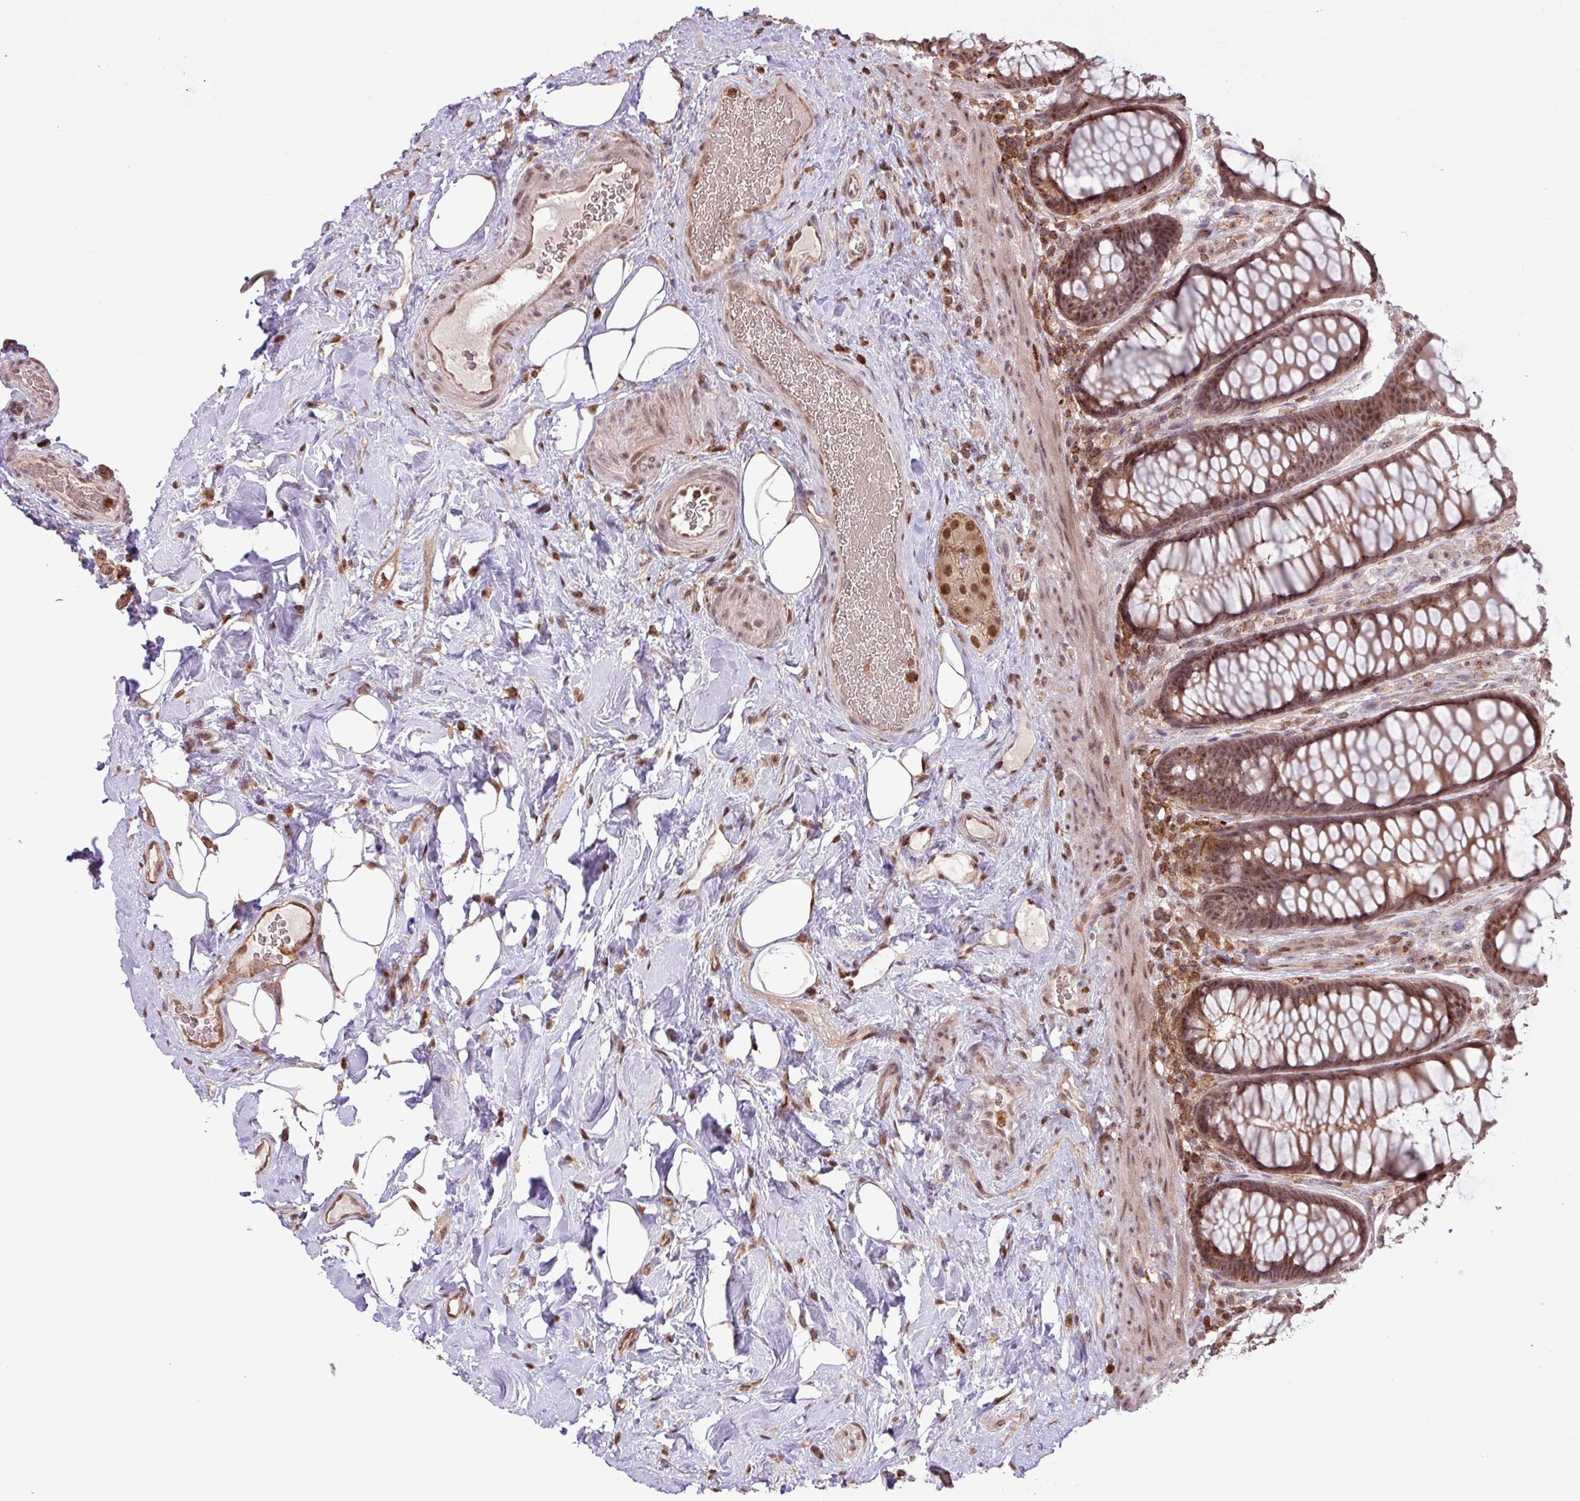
{"staining": {"intensity": "moderate", "quantity": ">75%", "location": "cytoplasmic/membranous,nuclear"}, "tissue": "rectum", "cell_type": "Glandular cells", "image_type": "normal", "snomed": [{"axis": "morphology", "description": "Normal tissue, NOS"}, {"axis": "topography", "description": "Rectum"}], "caption": "Immunohistochemistry (IHC) histopathology image of benign rectum stained for a protein (brown), which shows medium levels of moderate cytoplasmic/membranous,nuclear expression in approximately >75% of glandular cells.", "gene": "GON7", "patient": {"sex": "female", "age": 67}}